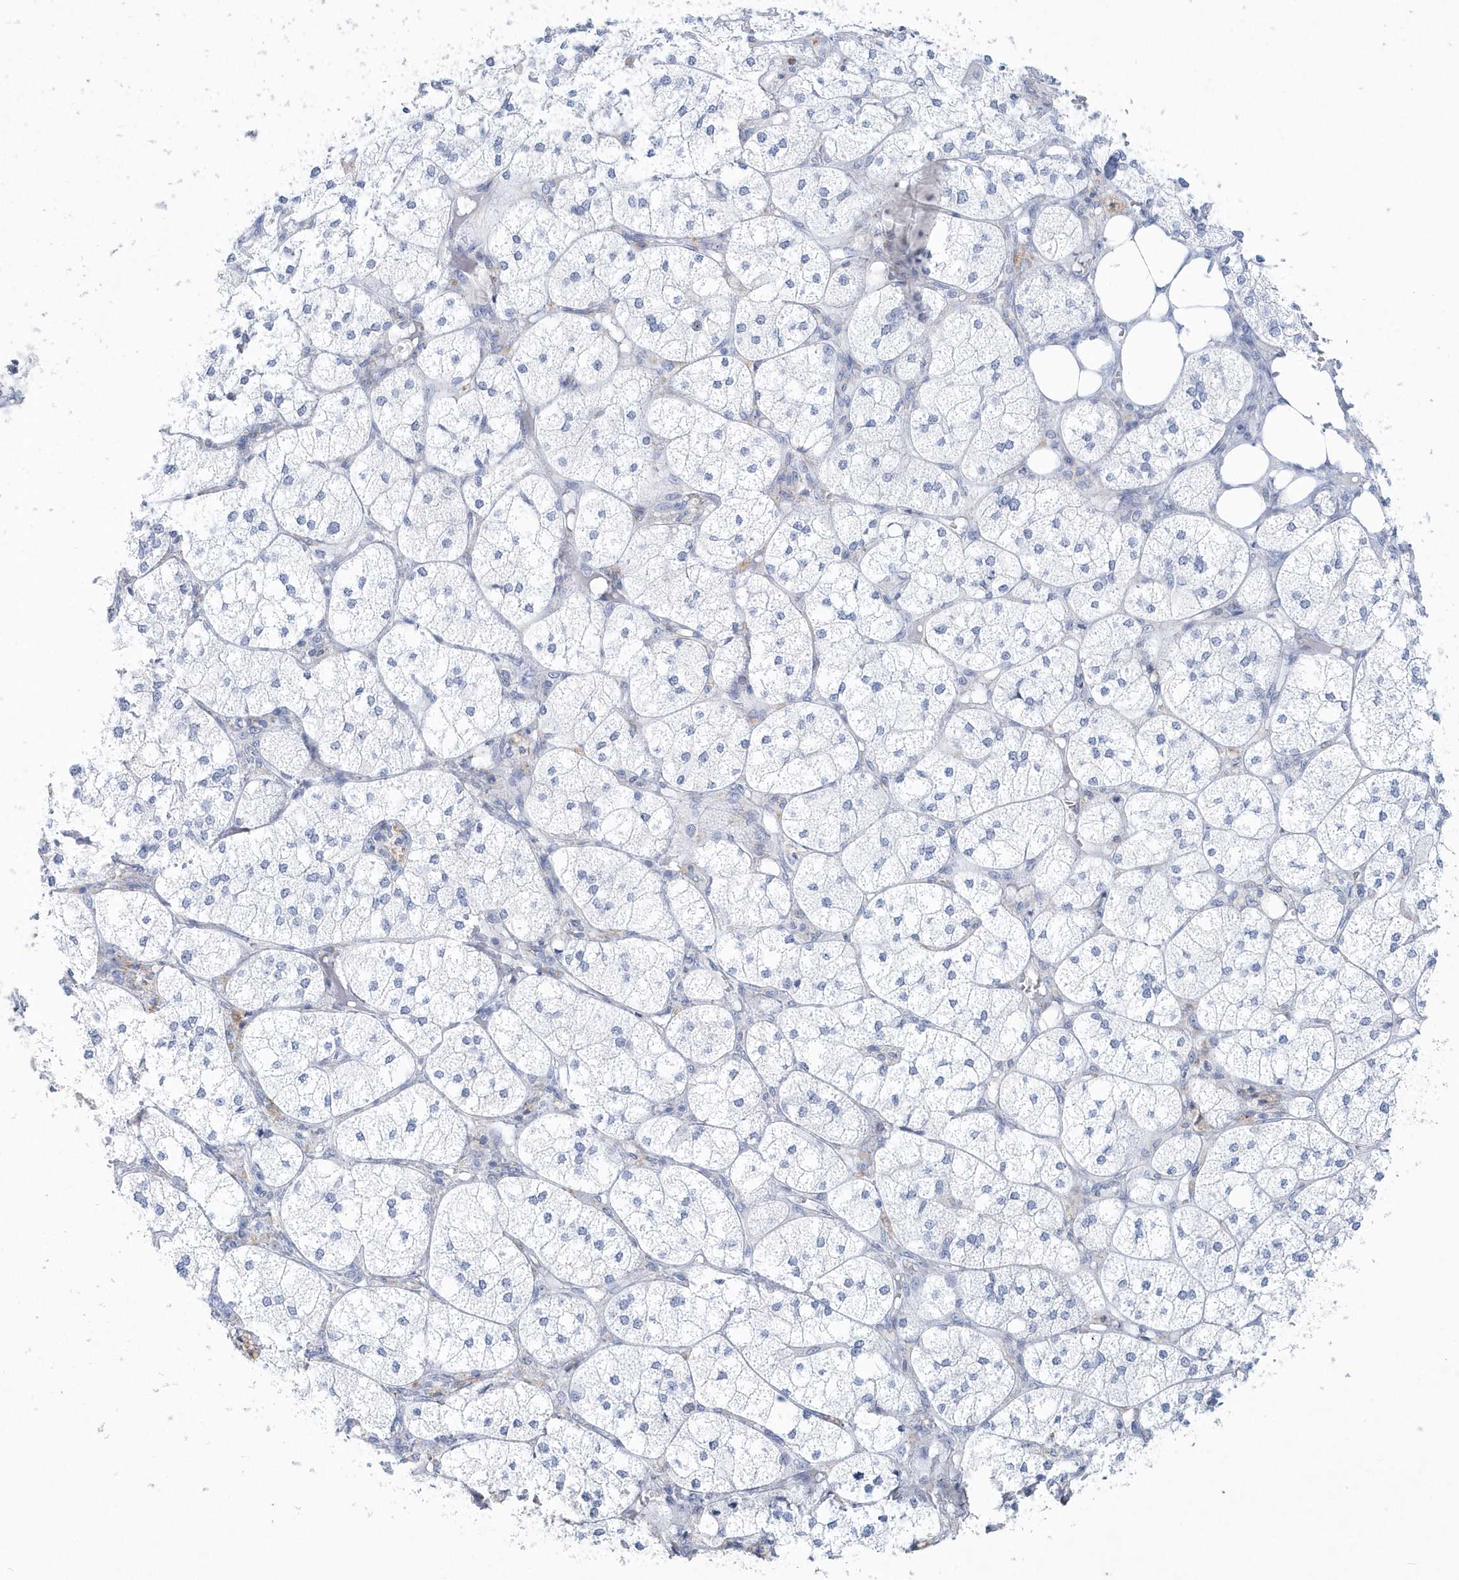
{"staining": {"intensity": "negative", "quantity": "none", "location": "none"}, "tissue": "adrenal gland", "cell_type": "Glandular cells", "image_type": "normal", "snomed": [{"axis": "morphology", "description": "Normal tissue, NOS"}, {"axis": "topography", "description": "Adrenal gland"}], "caption": "DAB (3,3'-diaminobenzidine) immunohistochemical staining of normal human adrenal gland shows no significant expression in glandular cells. Brightfield microscopy of IHC stained with DAB (3,3'-diaminobenzidine) (brown) and hematoxylin (blue), captured at high magnification.", "gene": "PTPRO", "patient": {"sex": "female", "age": 61}}